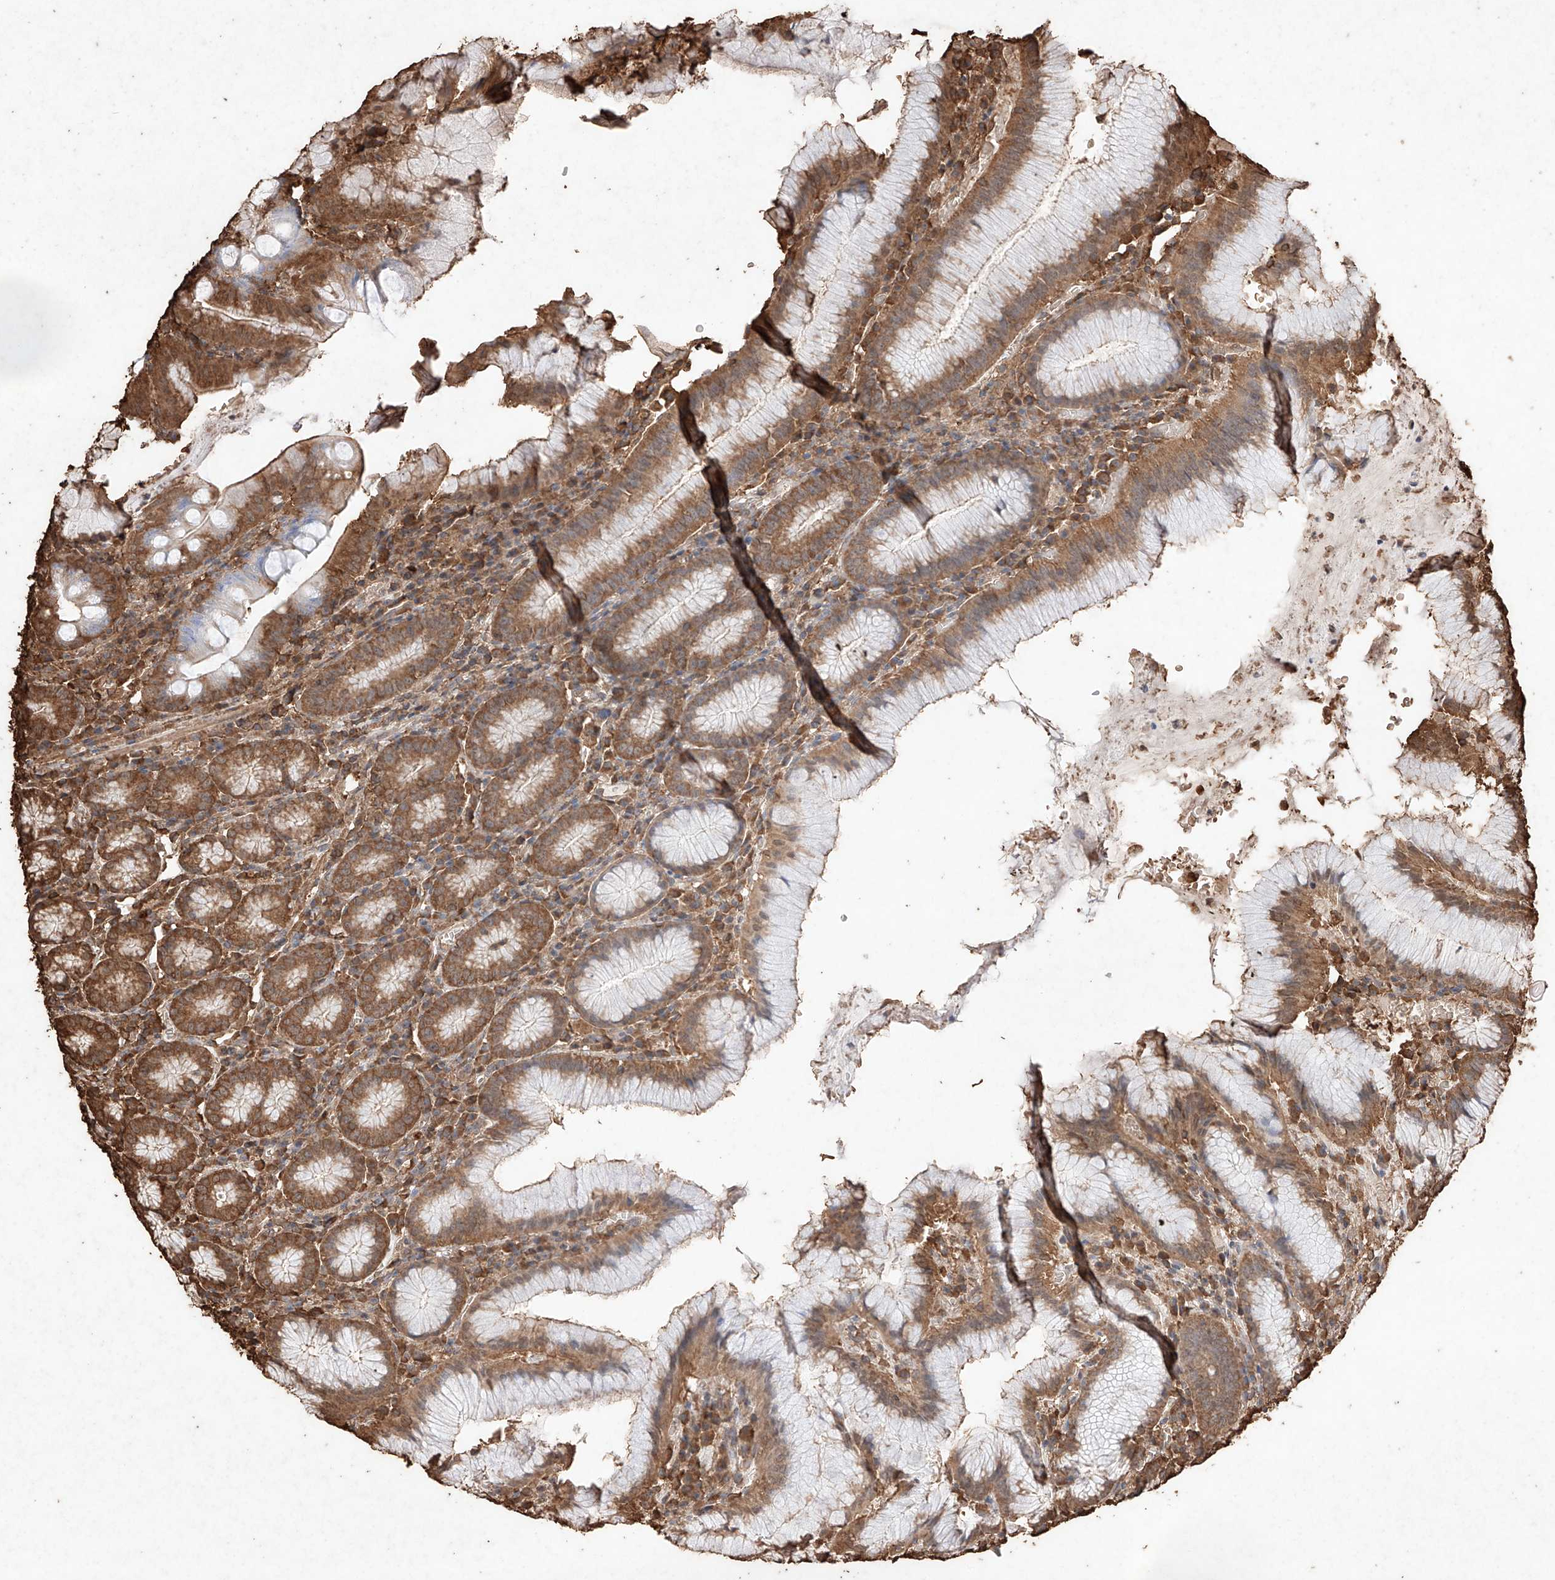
{"staining": {"intensity": "strong", "quantity": ">75%", "location": "cytoplasmic/membranous"}, "tissue": "stomach", "cell_type": "Glandular cells", "image_type": "normal", "snomed": [{"axis": "morphology", "description": "Normal tissue, NOS"}, {"axis": "topography", "description": "Stomach"}], "caption": "Strong cytoplasmic/membranous staining is identified in approximately >75% of glandular cells in unremarkable stomach.", "gene": "M6PR", "patient": {"sex": "male", "age": 55}}